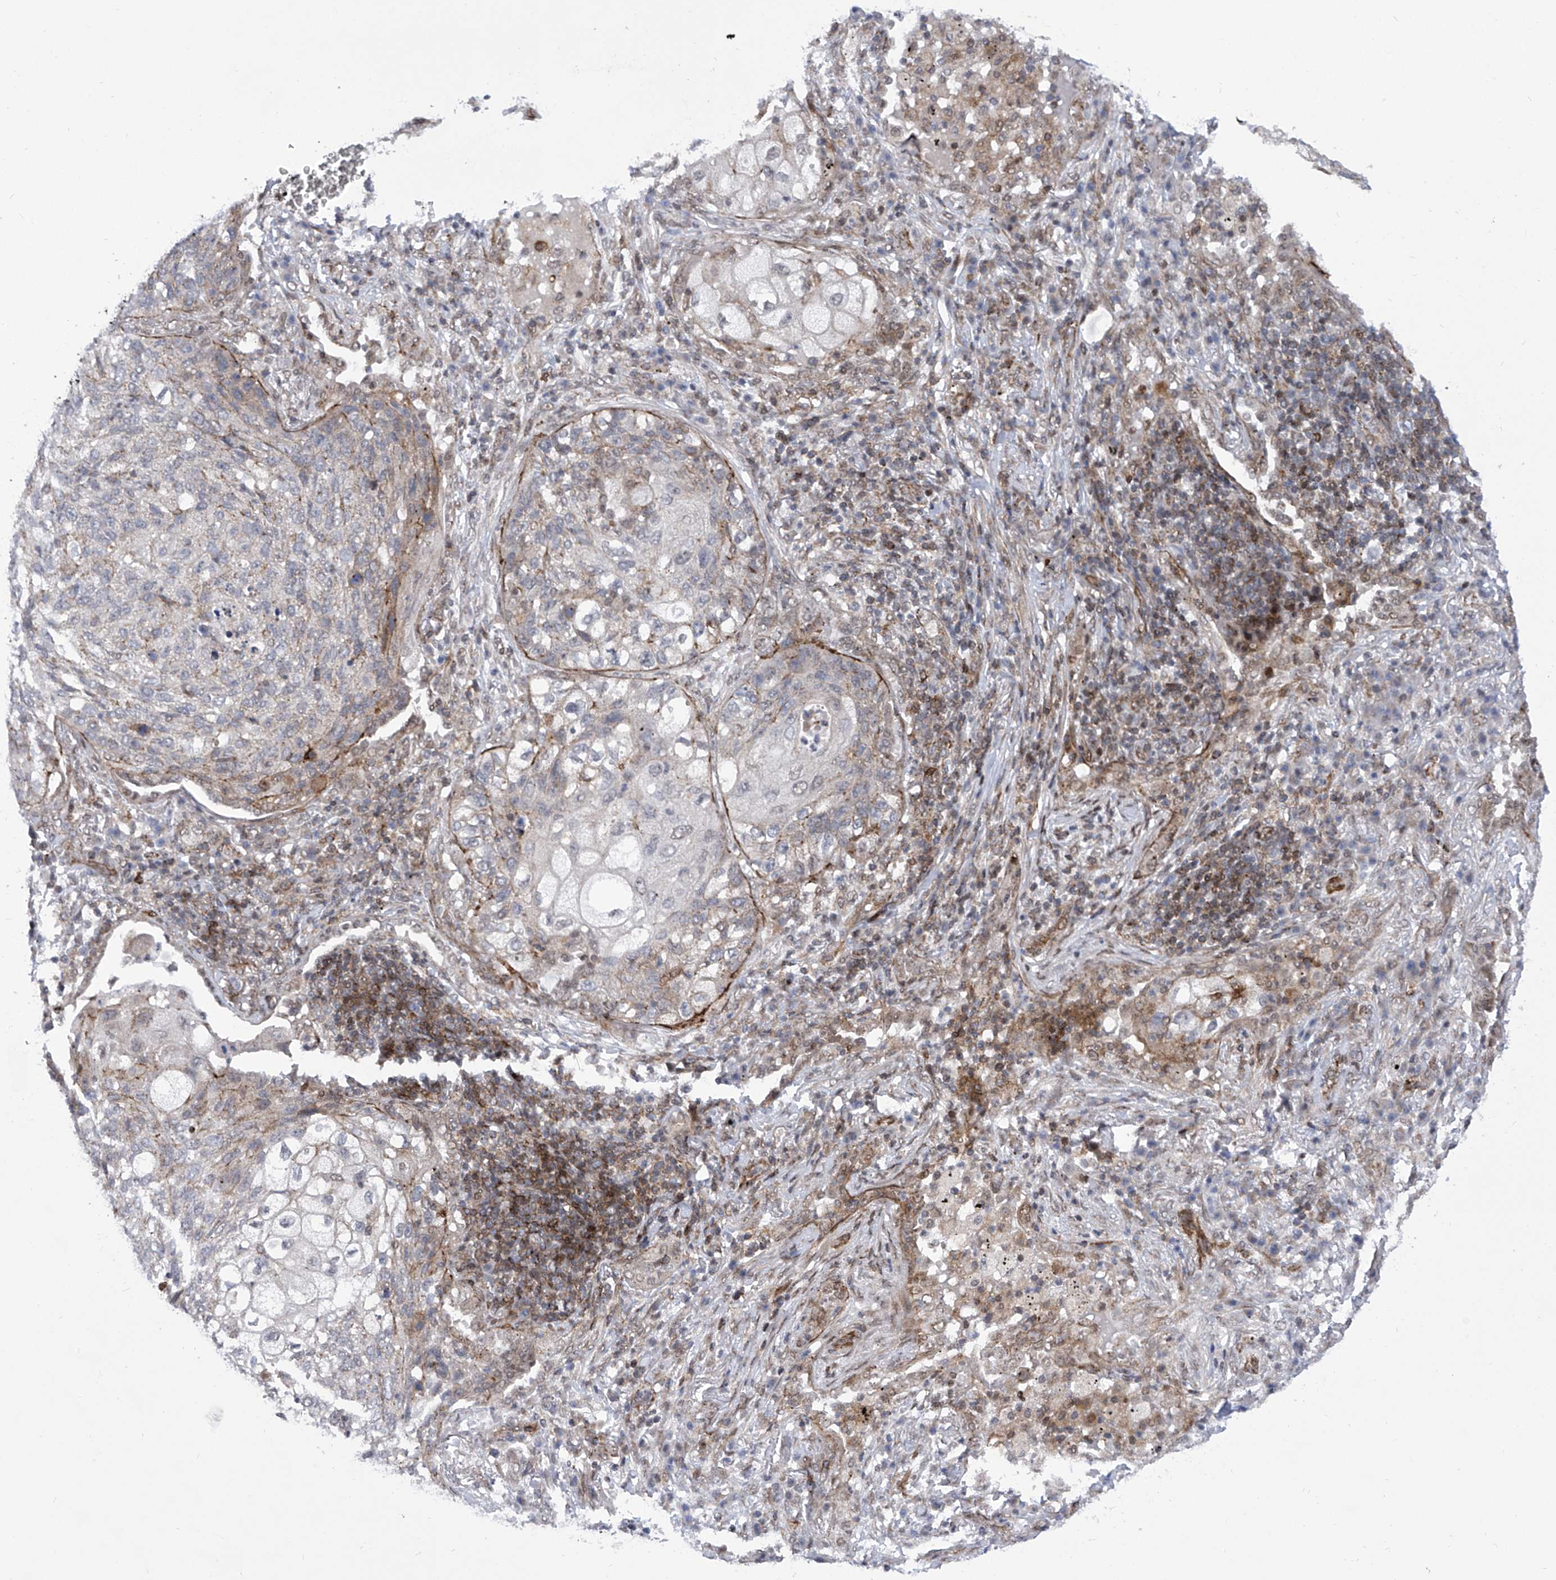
{"staining": {"intensity": "moderate", "quantity": "<25%", "location": "cytoplasmic/membranous"}, "tissue": "lung cancer", "cell_type": "Tumor cells", "image_type": "cancer", "snomed": [{"axis": "morphology", "description": "Squamous cell carcinoma, NOS"}, {"axis": "topography", "description": "Lung"}], "caption": "Immunohistochemical staining of squamous cell carcinoma (lung) reveals low levels of moderate cytoplasmic/membranous protein staining in about <25% of tumor cells. Using DAB (3,3'-diaminobenzidine) (brown) and hematoxylin (blue) stains, captured at high magnification using brightfield microscopy.", "gene": "CEP290", "patient": {"sex": "female", "age": 63}}